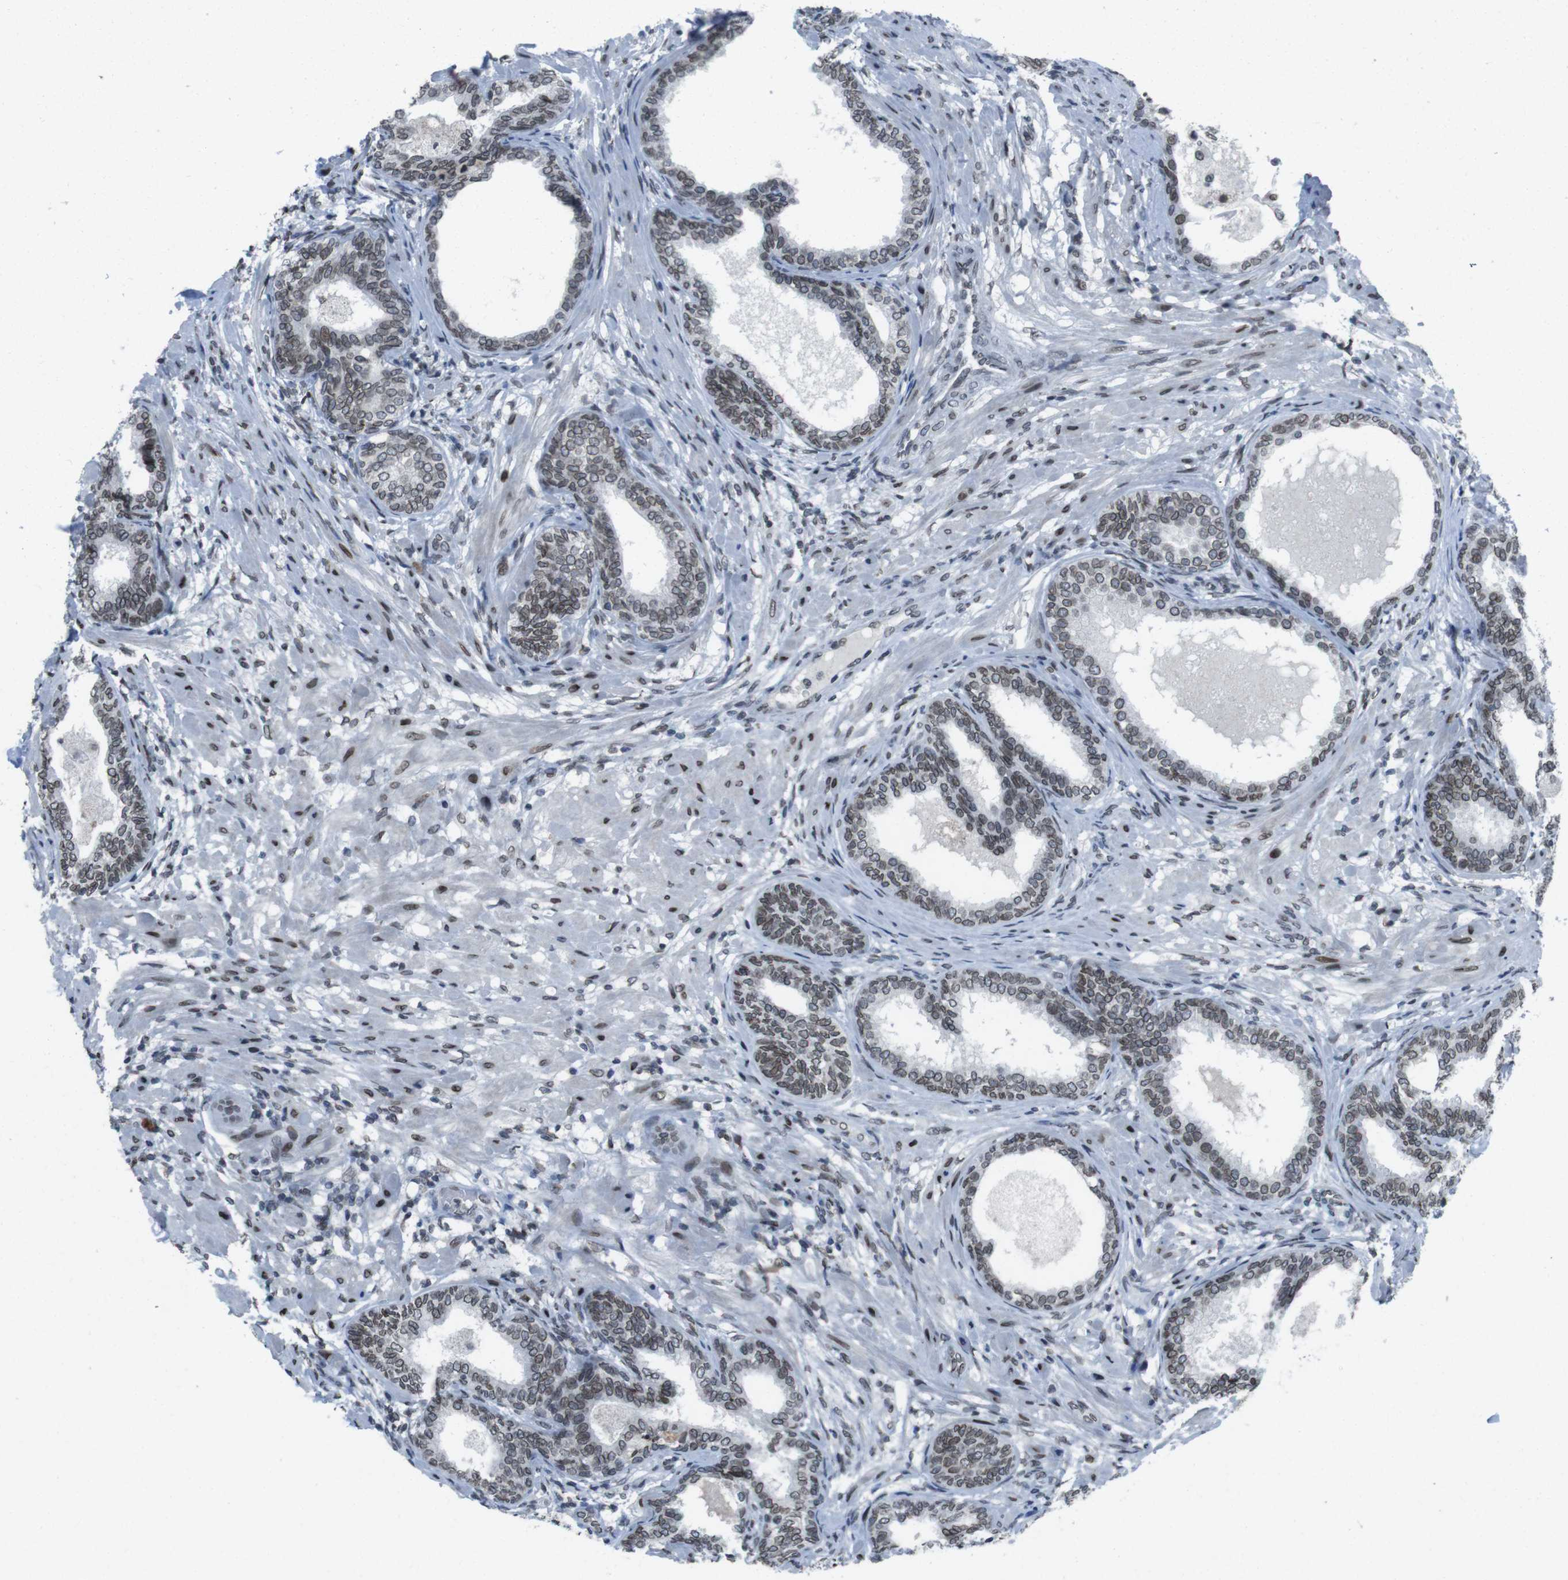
{"staining": {"intensity": "moderate", "quantity": ">75%", "location": "cytoplasmic/membranous,nuclear"}, "tissue": "prostate", "cell_type": "Glandular cells", "image_type": "normal", "snomed": [{"axis": "morphology", "description": "Normal tissue, NOS"}, {"axis": "topography", "description": "Prostate"}], "caption": "Brown immunohistochemical staining in unremarkable human prostate shows moderate cytoplasmic/membranous,nuclear positivity in about >75% of glandular cells. The staining was performed using DAB, with brown indicating positive protein expression. Nuclei are stained blue with hematoxylin.", "gene": "MAD1L1", "patient": {"sex": "male", "age": 76}}